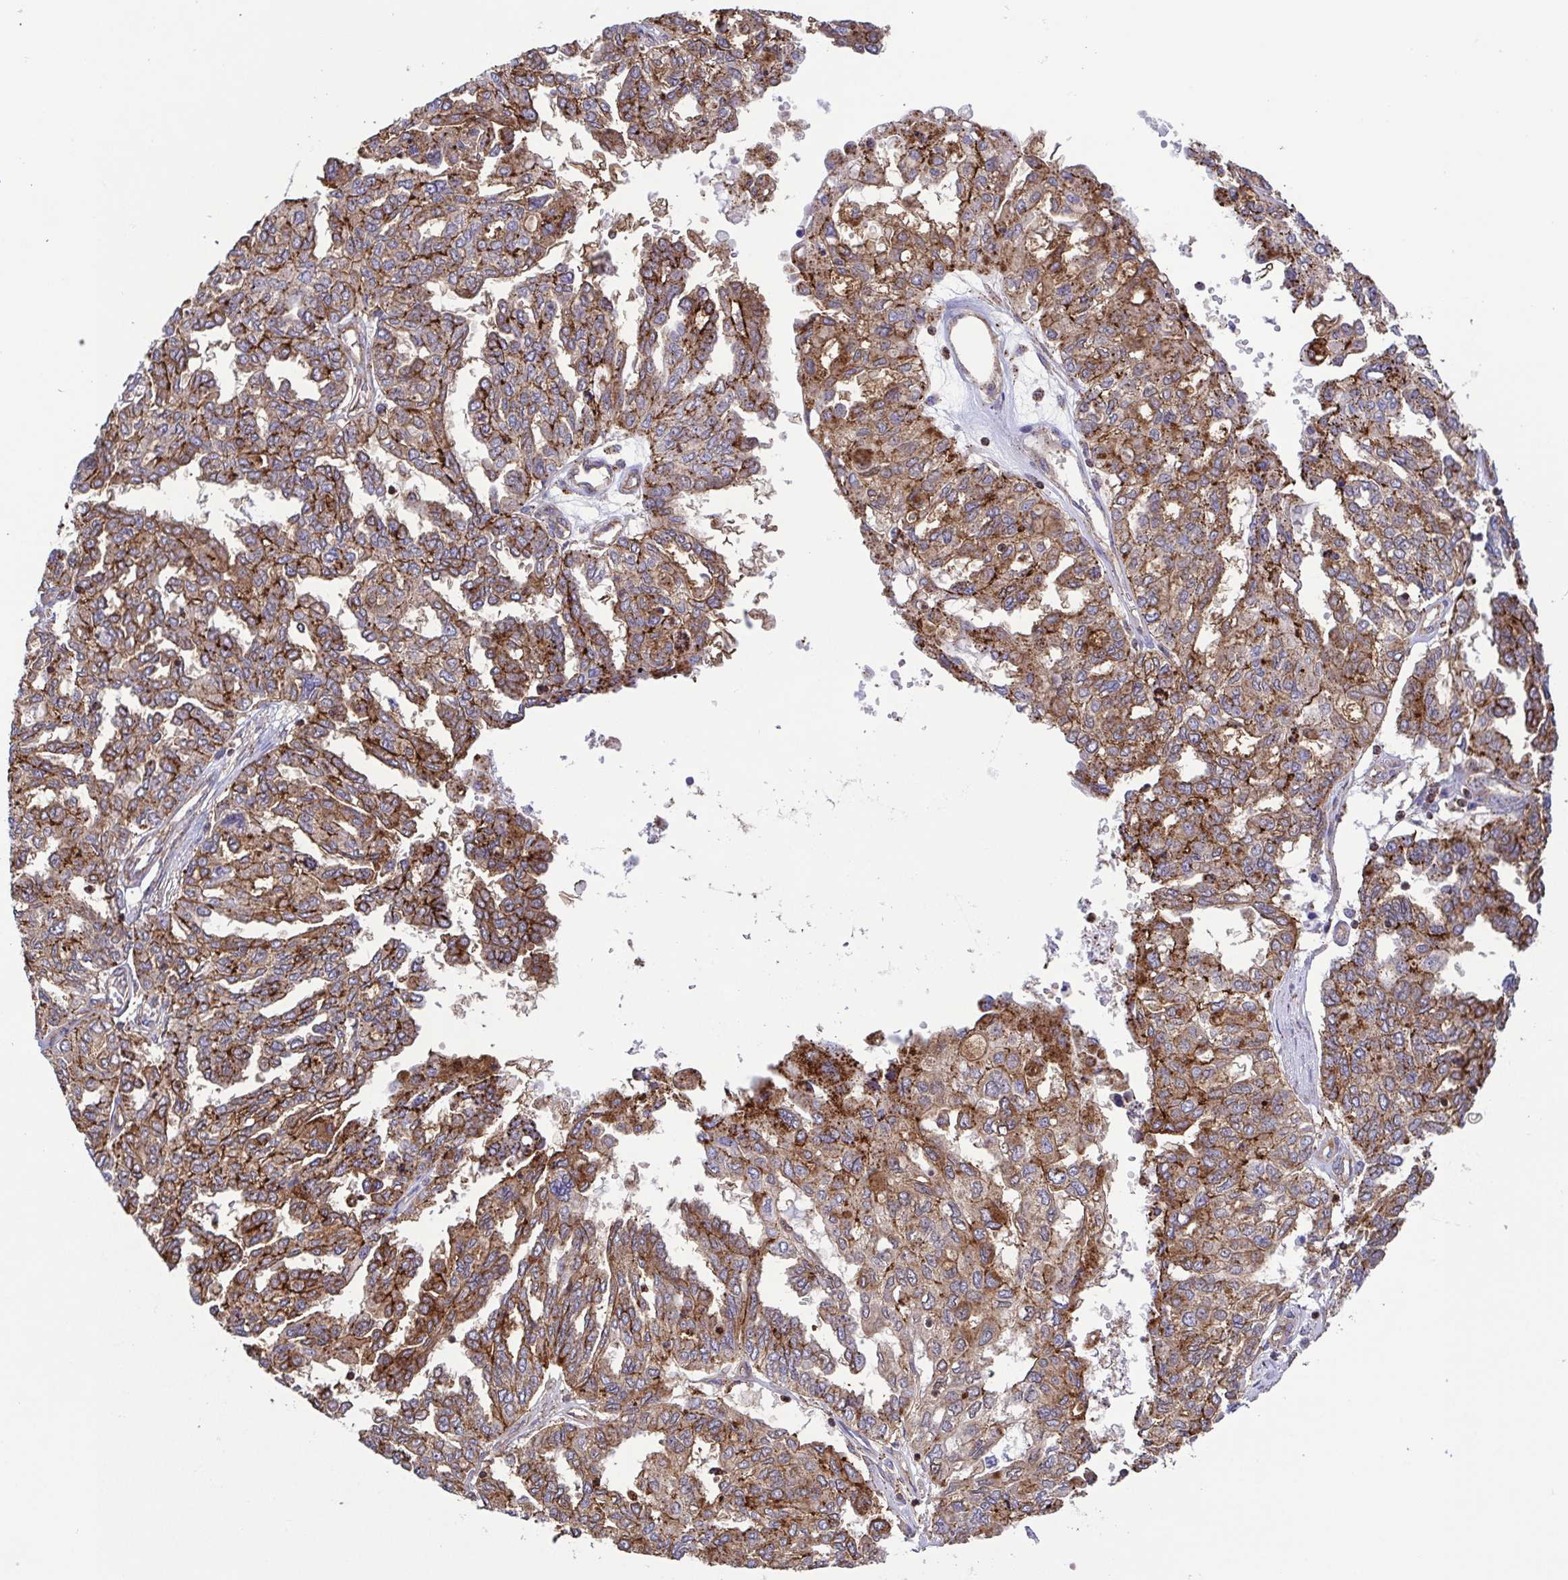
{"staining": {"intensity": "moderate", "quantity": ">75%", "location": "cytoplasmic/membranous"}, "tissue": "ovarian cancer", "cell_type": "Tumor cells", "image_type": "cancer", "snomed": [{"axis": "morphology", "description": "Cystadenocarcinoma, serous, NOS"}, {"axis": "topography", "description": "Ovary"}], "caption": "Ovarian serous cystadenocarcinoma stained with IHC shows moderate cytoplasmic/membranous expression in approximately >75% of tumor cells.", "gene": "CHMP1B", "patient": {"sex": "female", "age": 53}}